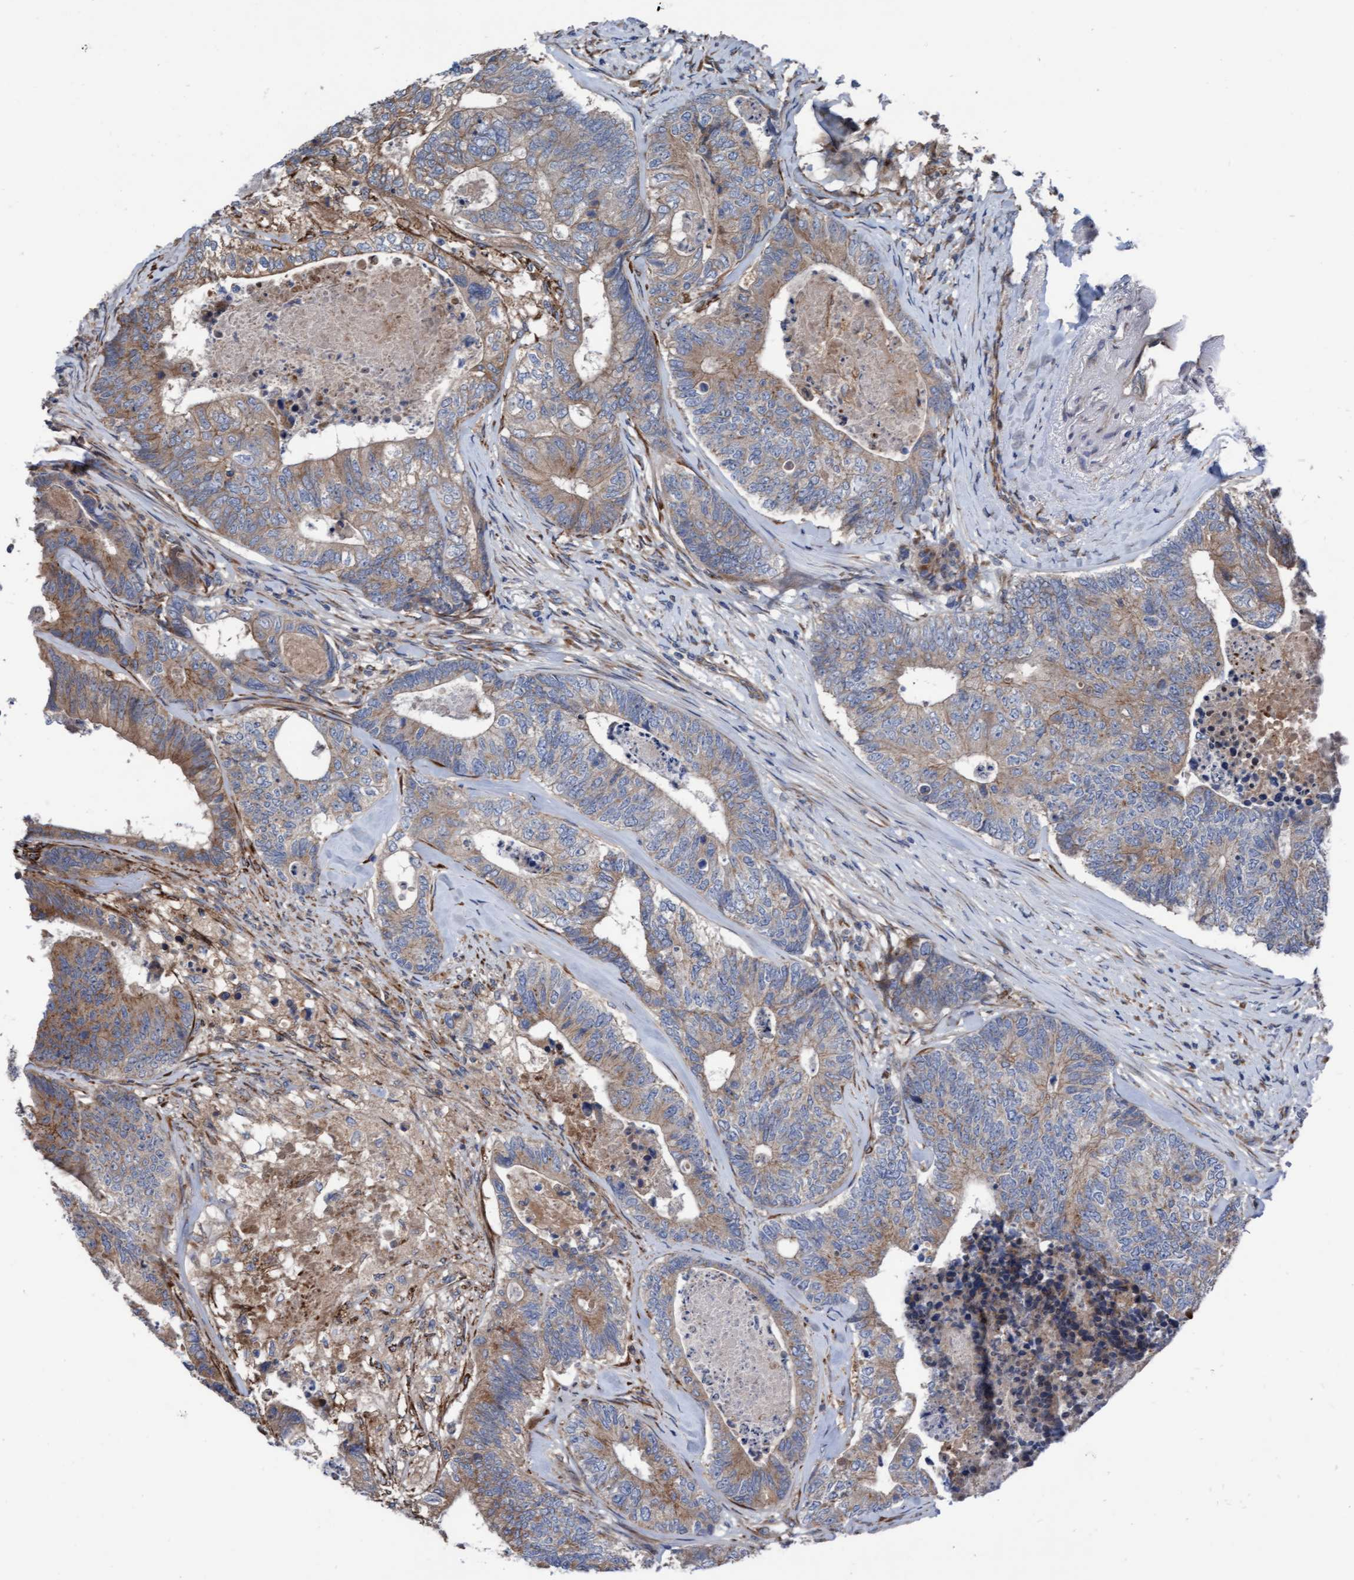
{"staining": {"intensity": "weak", "quantity": ">75%", "location": "cytoplasmic/membranous"}, "tissue": "colorectal cancer", "cell_type": "Tumor cells", "image_type": "cancer", "snomed": [{"axis": "morphology", "description": "Adenocarcinoma, NOS"}, {"axis": "topography", "description": "Colon"}], "caption": "Protein analysis of colorectal adenocarcinoma tissue exhibits weak cytoplasmic/membranous positivity in about >75% of tumor cells. Using DAB (brown) and hematoxylin (blue) stains, captured at high magnification using brightfield microscopy.", "gene": "KLHL26", "patient": {"sex": "female", "age": 67}}